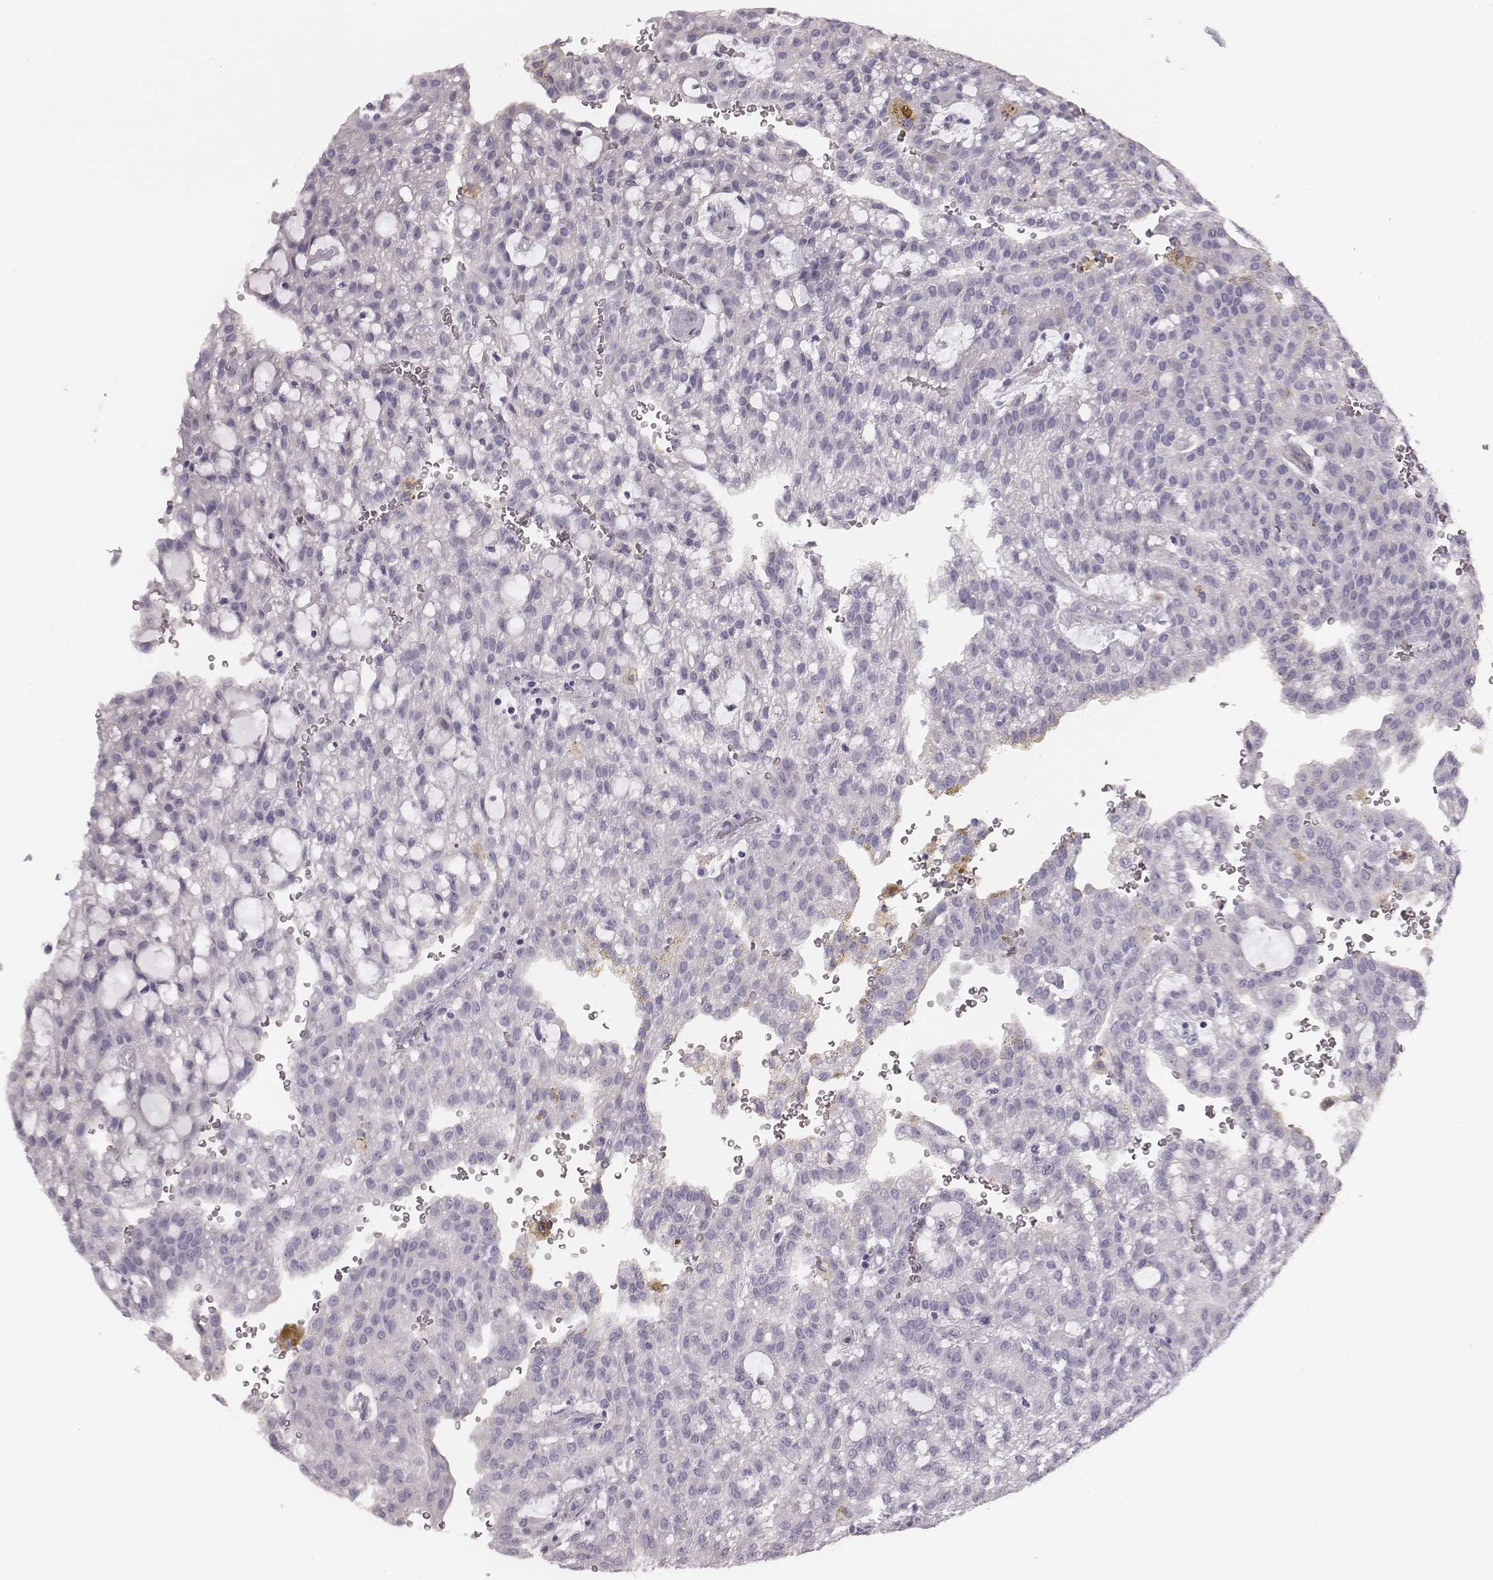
{"staining": {"intensity": "negative", "quantity": "none", "location": "none"}, "tissue": "renal cancer", "cell_type": "Tumor cells", "image_type": "cancer", "snomed": [{"axis": "morphology", "description": "Adenocarcinoma, NOS"}, {"axis": "topography", "description": "Kidney"}], "caption": "Immunohistochemistry (IHC) photomicrograph of neoplastic tissue: renal cancer stained with DAB (3,3'-diaminobenzidine) exhibits no significant protein staining in tumor cells. (Brightfield microscopy of DAB (3,3'-diaminobenzidine) immunohistochemistry (IHC) at high magnification).", "gene": "CRISP1", "patient": {"sex": "male", "age": 63}}